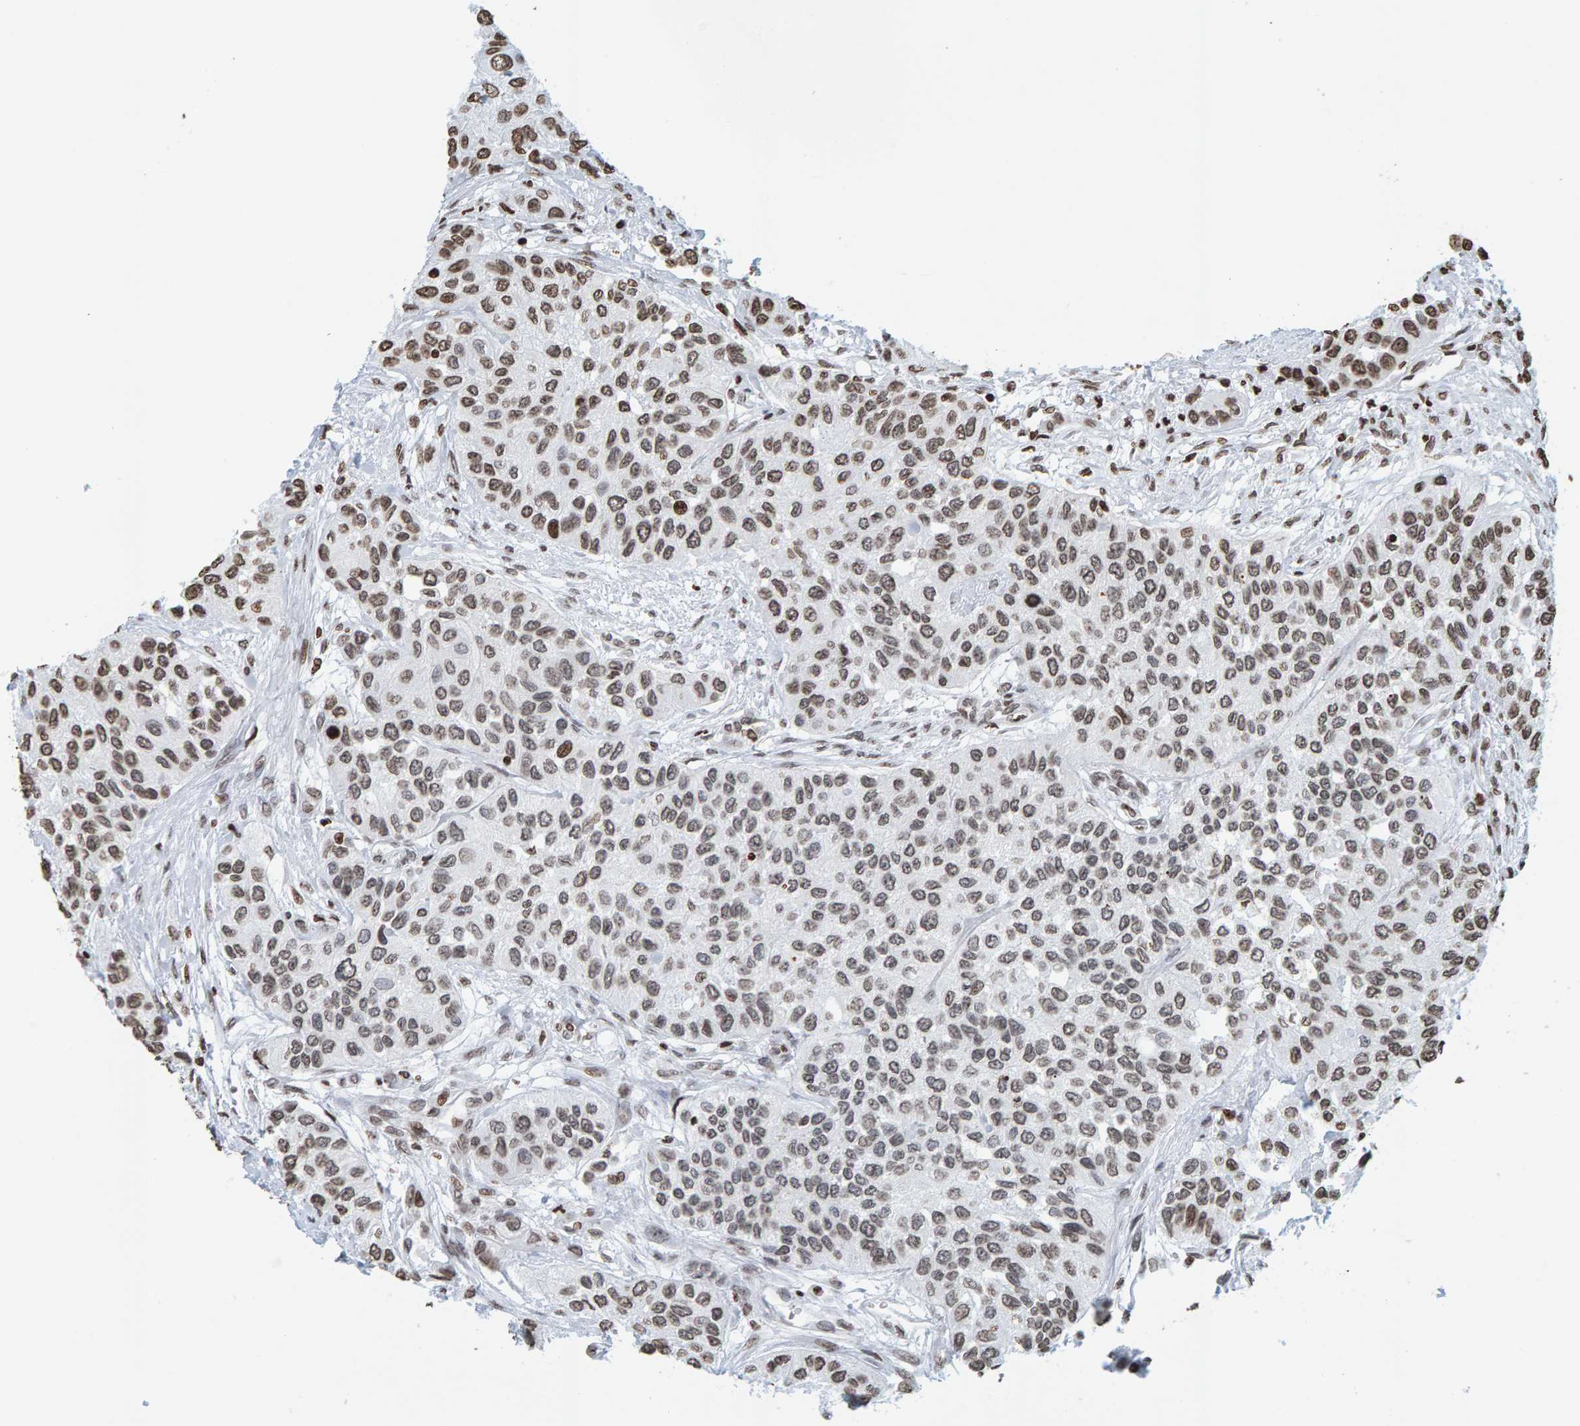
{"staining": {"intensity": "moderate", "quantity": ">75%", "location": "cytoplasmic/membranous,nuclear"}, "tissue": "urothelial cancer", "cell_type": "Tumor cells", "image_type": "cancer", "snomed": [{"axis": "morphology", "description": "Urothelial carcinoma, High grade"}, {"axis": "topography", "description": "Urinary bladder"}], "caption": "Tumor cells exhibit medium levels of moderate cytoplasmic/membranous and nuclear positivity in about >75% of cells in urothelial cancer. (Brightfield microscopy of DAB IHC at high magnification).", "gene": "BRF2", "patient": {"sex": "female", "age": 56}}